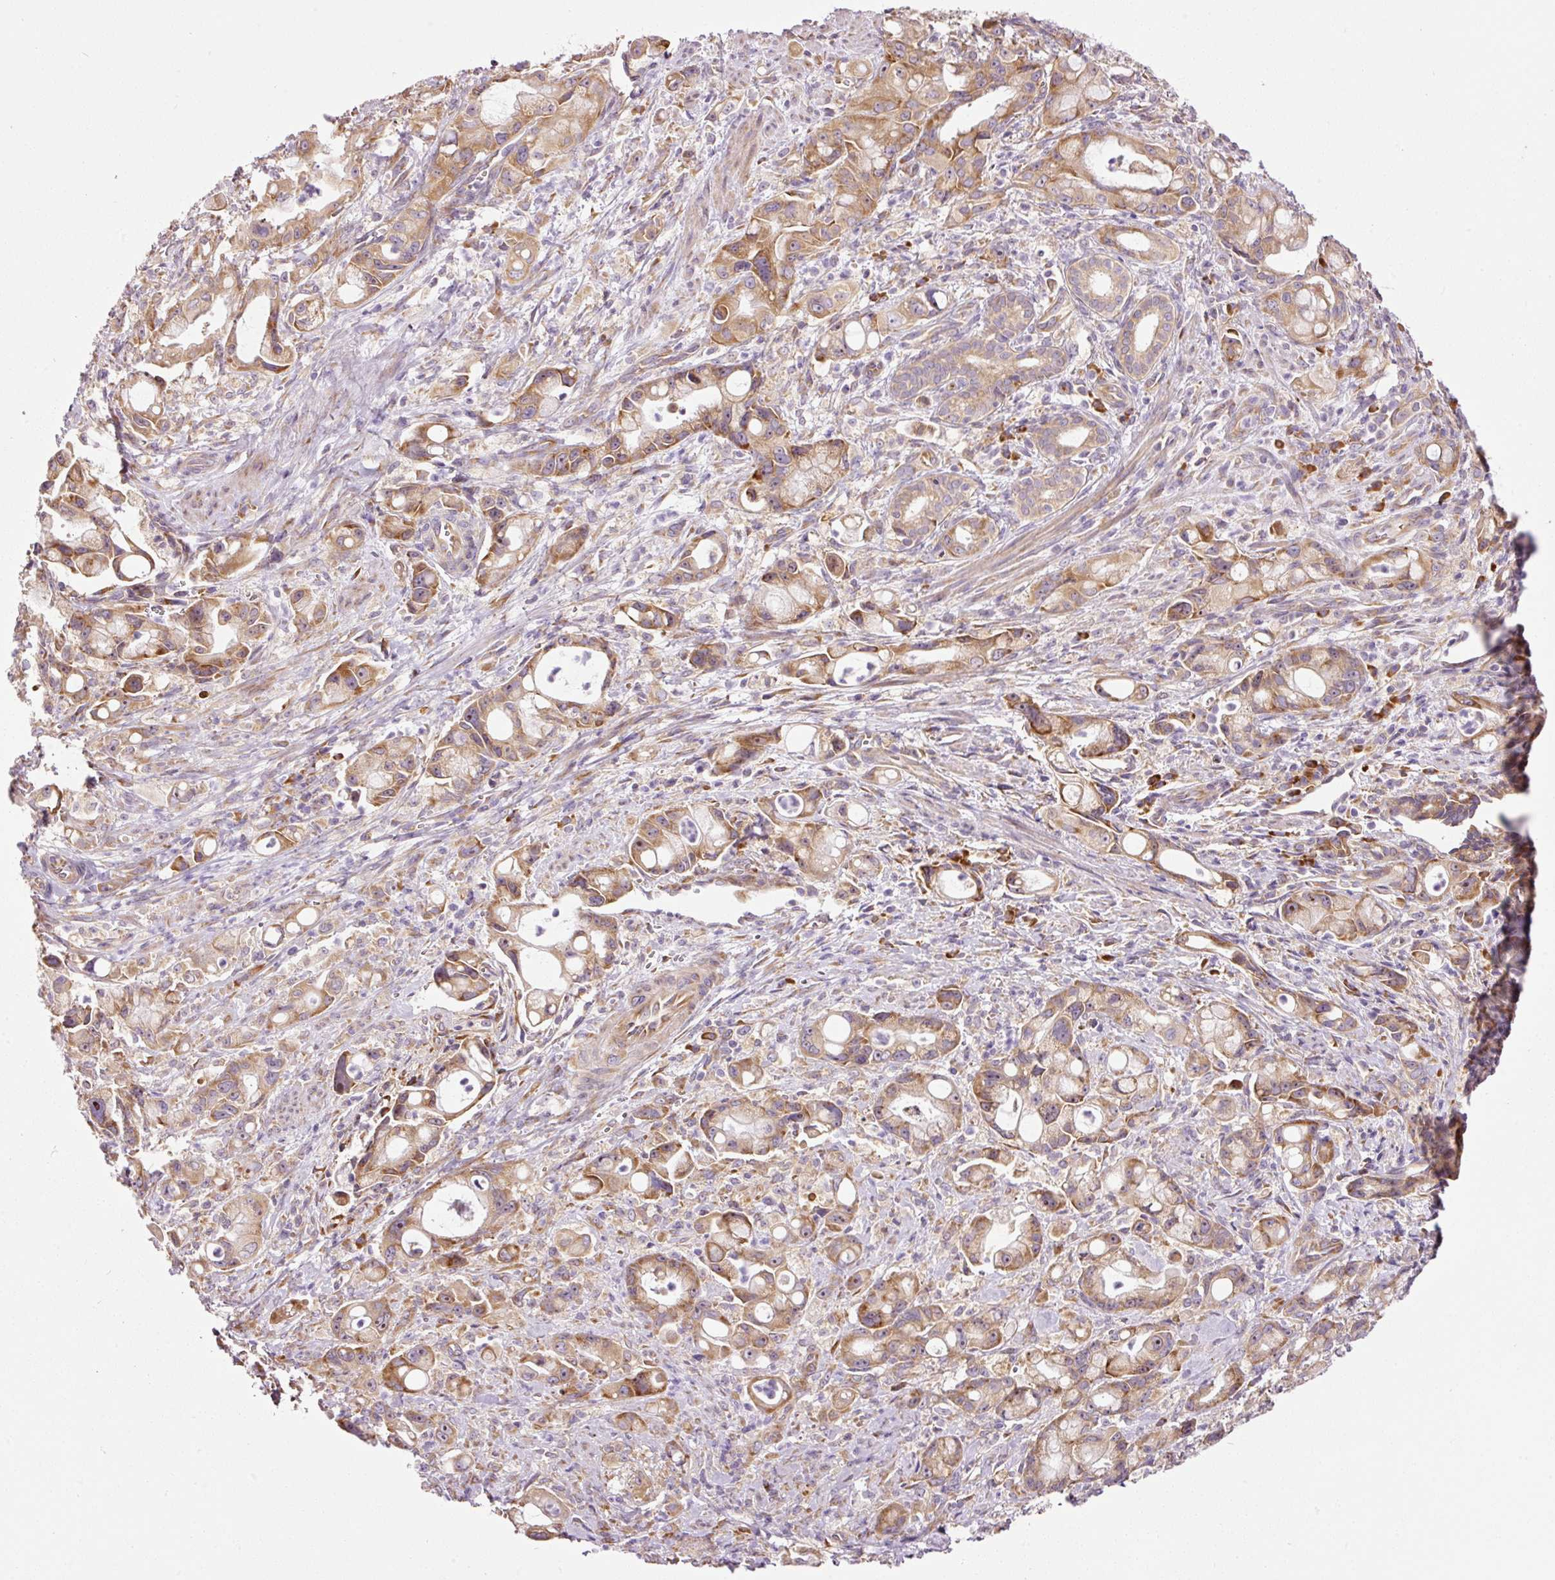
{"staining": {"intensity": "moderate", "quantity": ">75%", "location": "cytoplasmic/membranous"}, "tissue": "pancreatic cancer", "cell_type": "Tumor cells", "image_type": "cancer", "snomed": [{"axis": "morphology", "description": "Adenocarcinoma, NOS"}, {"axis": "topography", "description": "Pancreas"}], "caption": "Human pancreatic cancer (adenocarcinoma) stained with a protein marker exhibits moderate staining in tumor cells.", "gene": "RPL10A", "patient": {"sex": "male", "age": 68}}